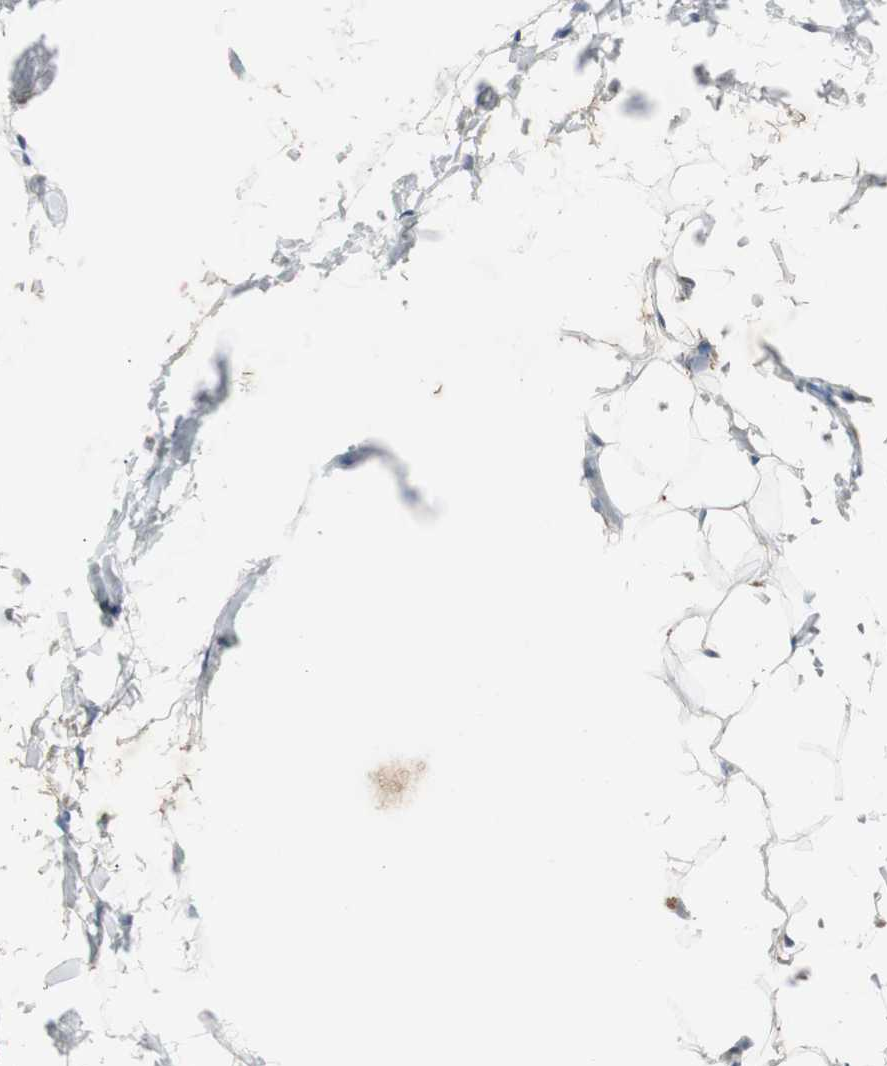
{"staining": {"intensity": "weak", "quantity": "25%-75%", "location": "nuclear"}, "tissue": "adipose tissue", "cell_type": "Adipocytes", "image_type": "normal", "snomed": [{"axis": "morphology", "description": "Normal tissue, NOS"}, {"axis": "topography", "description": "Soft tissue"}], "caption": "Immunohistochemical staining of unremarkable adipose tissue demonstrates 25%-75% levels of weak nuclear protein positivity in approximately 25%-75% of adipocytes.", "gene": "FEN1", "patient": {"sex": "male", "age": 26}}